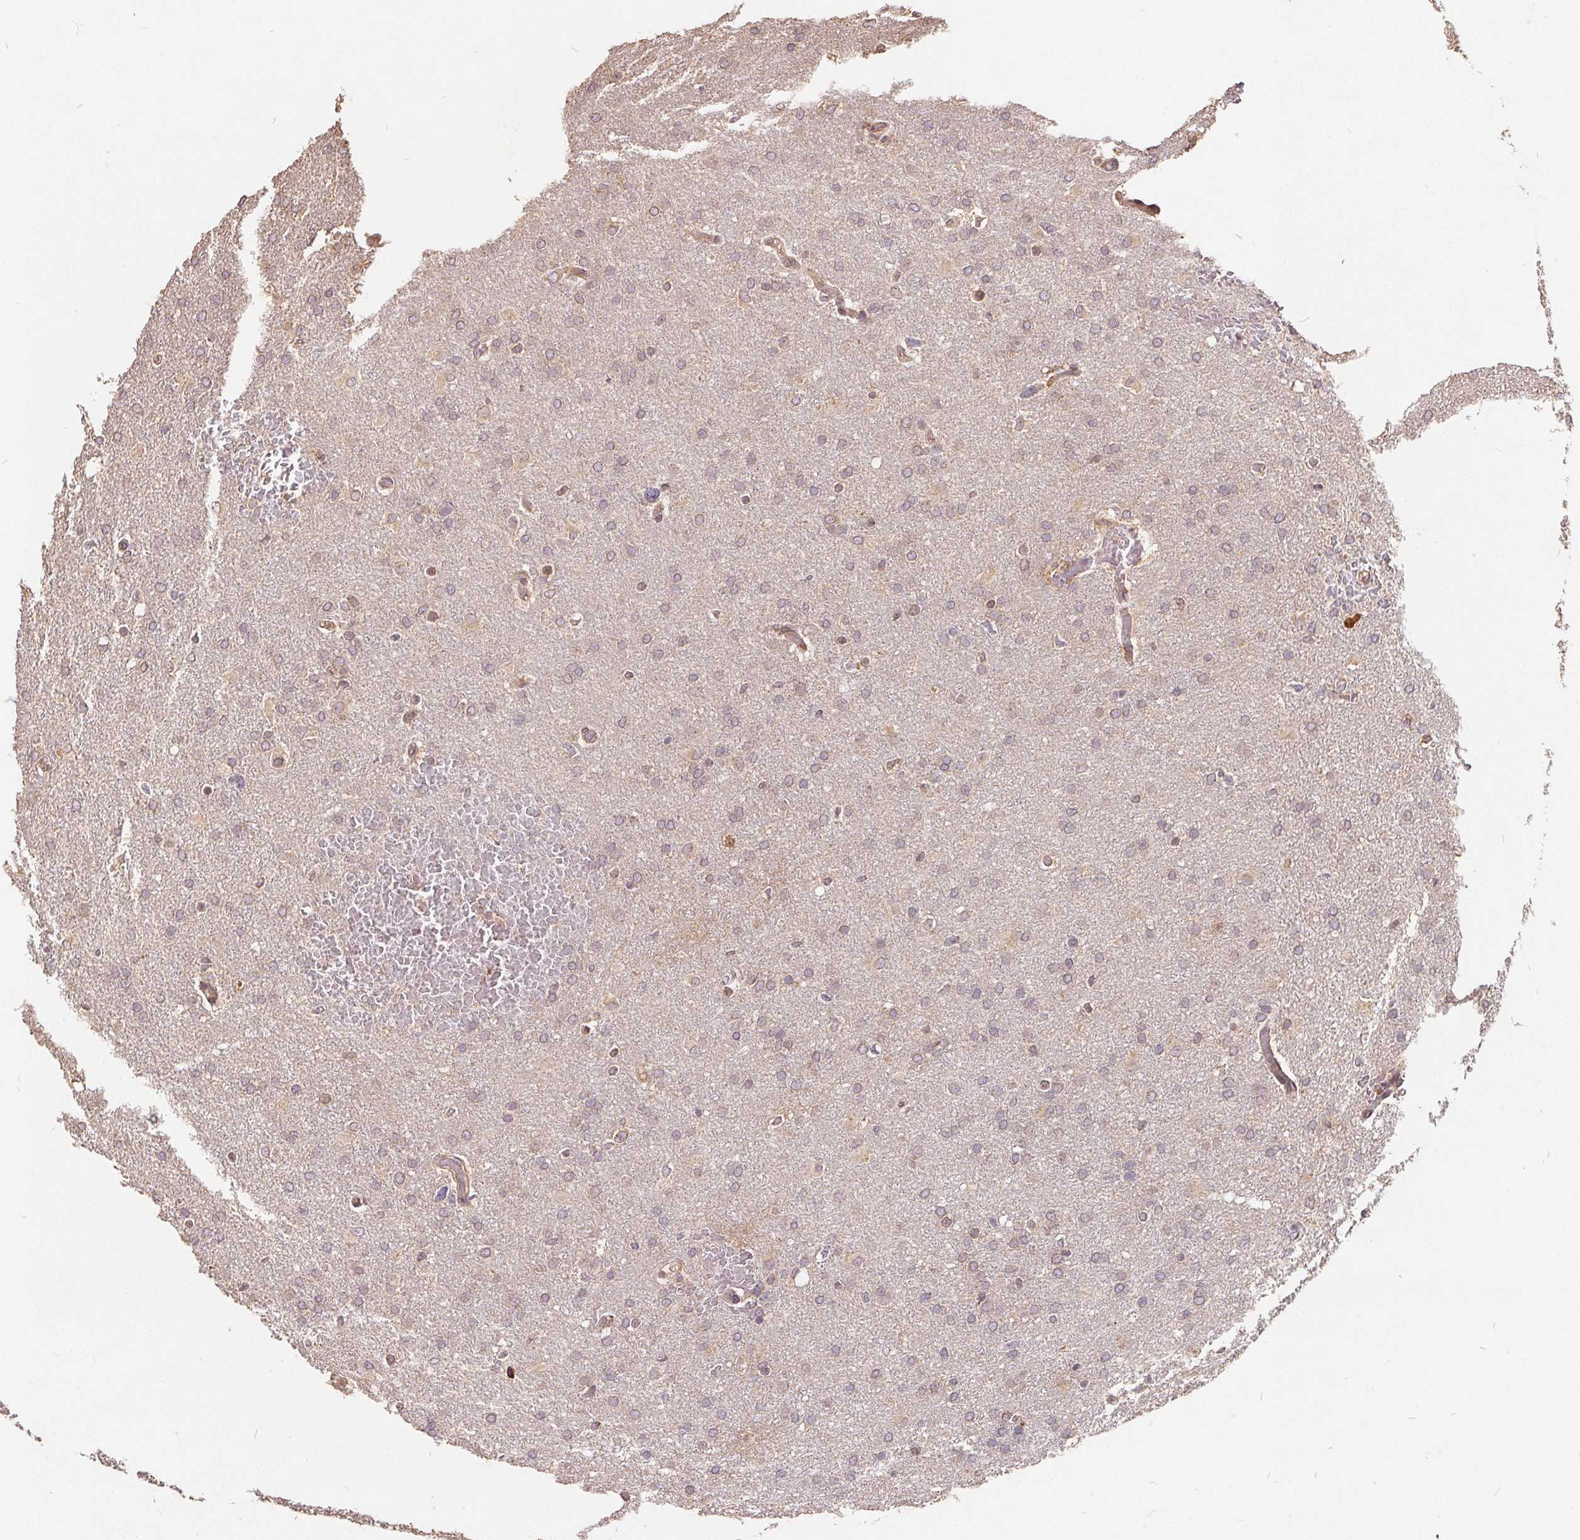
{"staining": {"intensity": "weak", "quantity": "<25%", "location": "cytoplasmic/membranous"}, "tissue": "glioma", "cell_type": "Tumor cells", "image_type": "cancer", "snomed": [{"axis": "morphology", "description": "Glioma, malignant, High grade"}, {"axis": "topography", "description": "Brain"}], "caption": "There is no significant staining in tumor cells of malignant glioma (high-grade).", "gene": "CDIPT", "patient": {"sex": "male", "age": 68}}